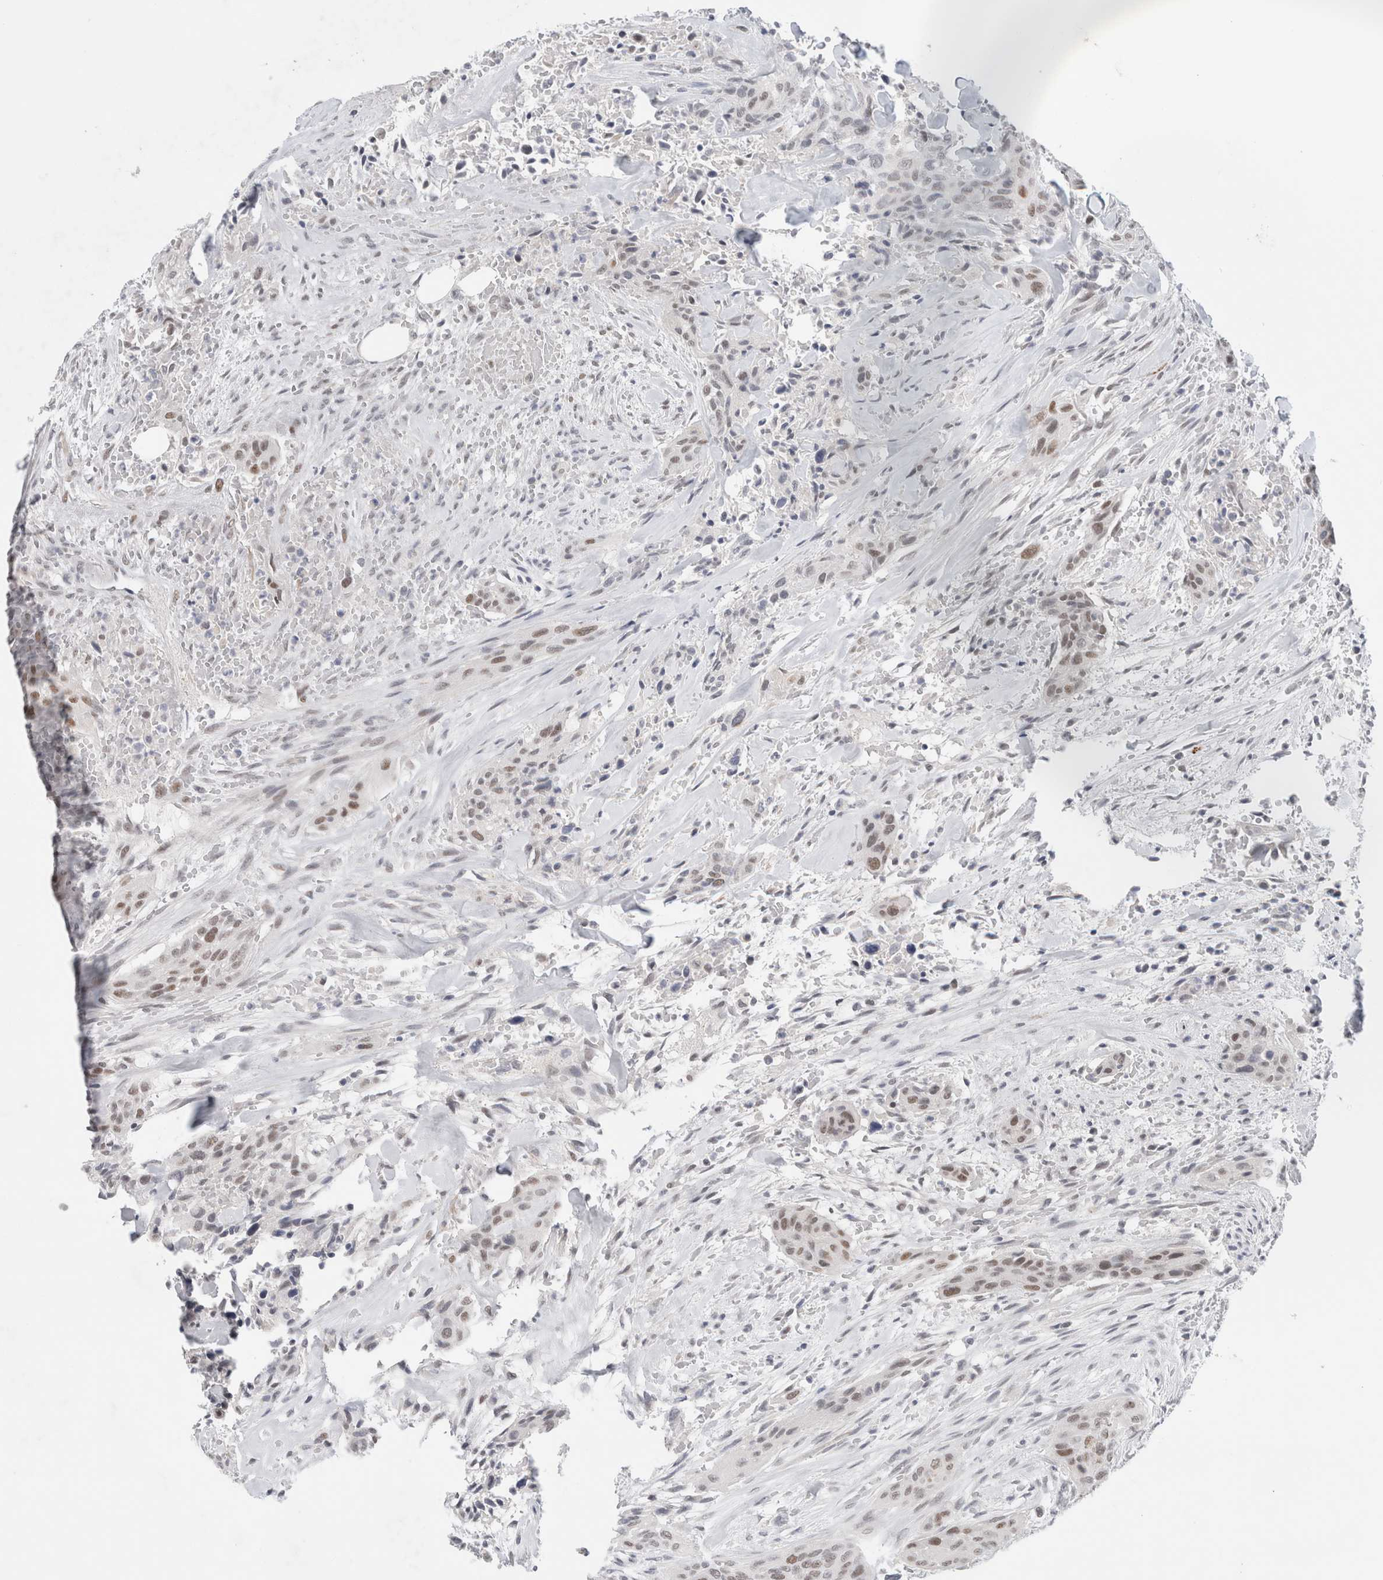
{"staining": {"intensity": "moderate", "quantity": "25%-75%", "location": "nuclear"}, "tissue": "urothelial cancer", "cell_type": "Tumor cells", "image_type": "cancer", "snomed": [{"axis": "morphology", "description": "Urothelial carcinoma, High grade"}, {"axis": "topography", "description": "Urinary bladder"}], "caption": "Immunohistochemical staining of human high-grade urothelial carcinoma reveals medium levels of moderate nuclear staining in about 25%-75% of tumor cells. The staining was performed using DAB (3,3'-diaminobenzidine) to visualize the protein expression in brown, while the nuclei were stained in blue with hematoxylin (Magnification: 20x).", "gene": "KNL1", "patient": {"sex": "male", "age": 35}}